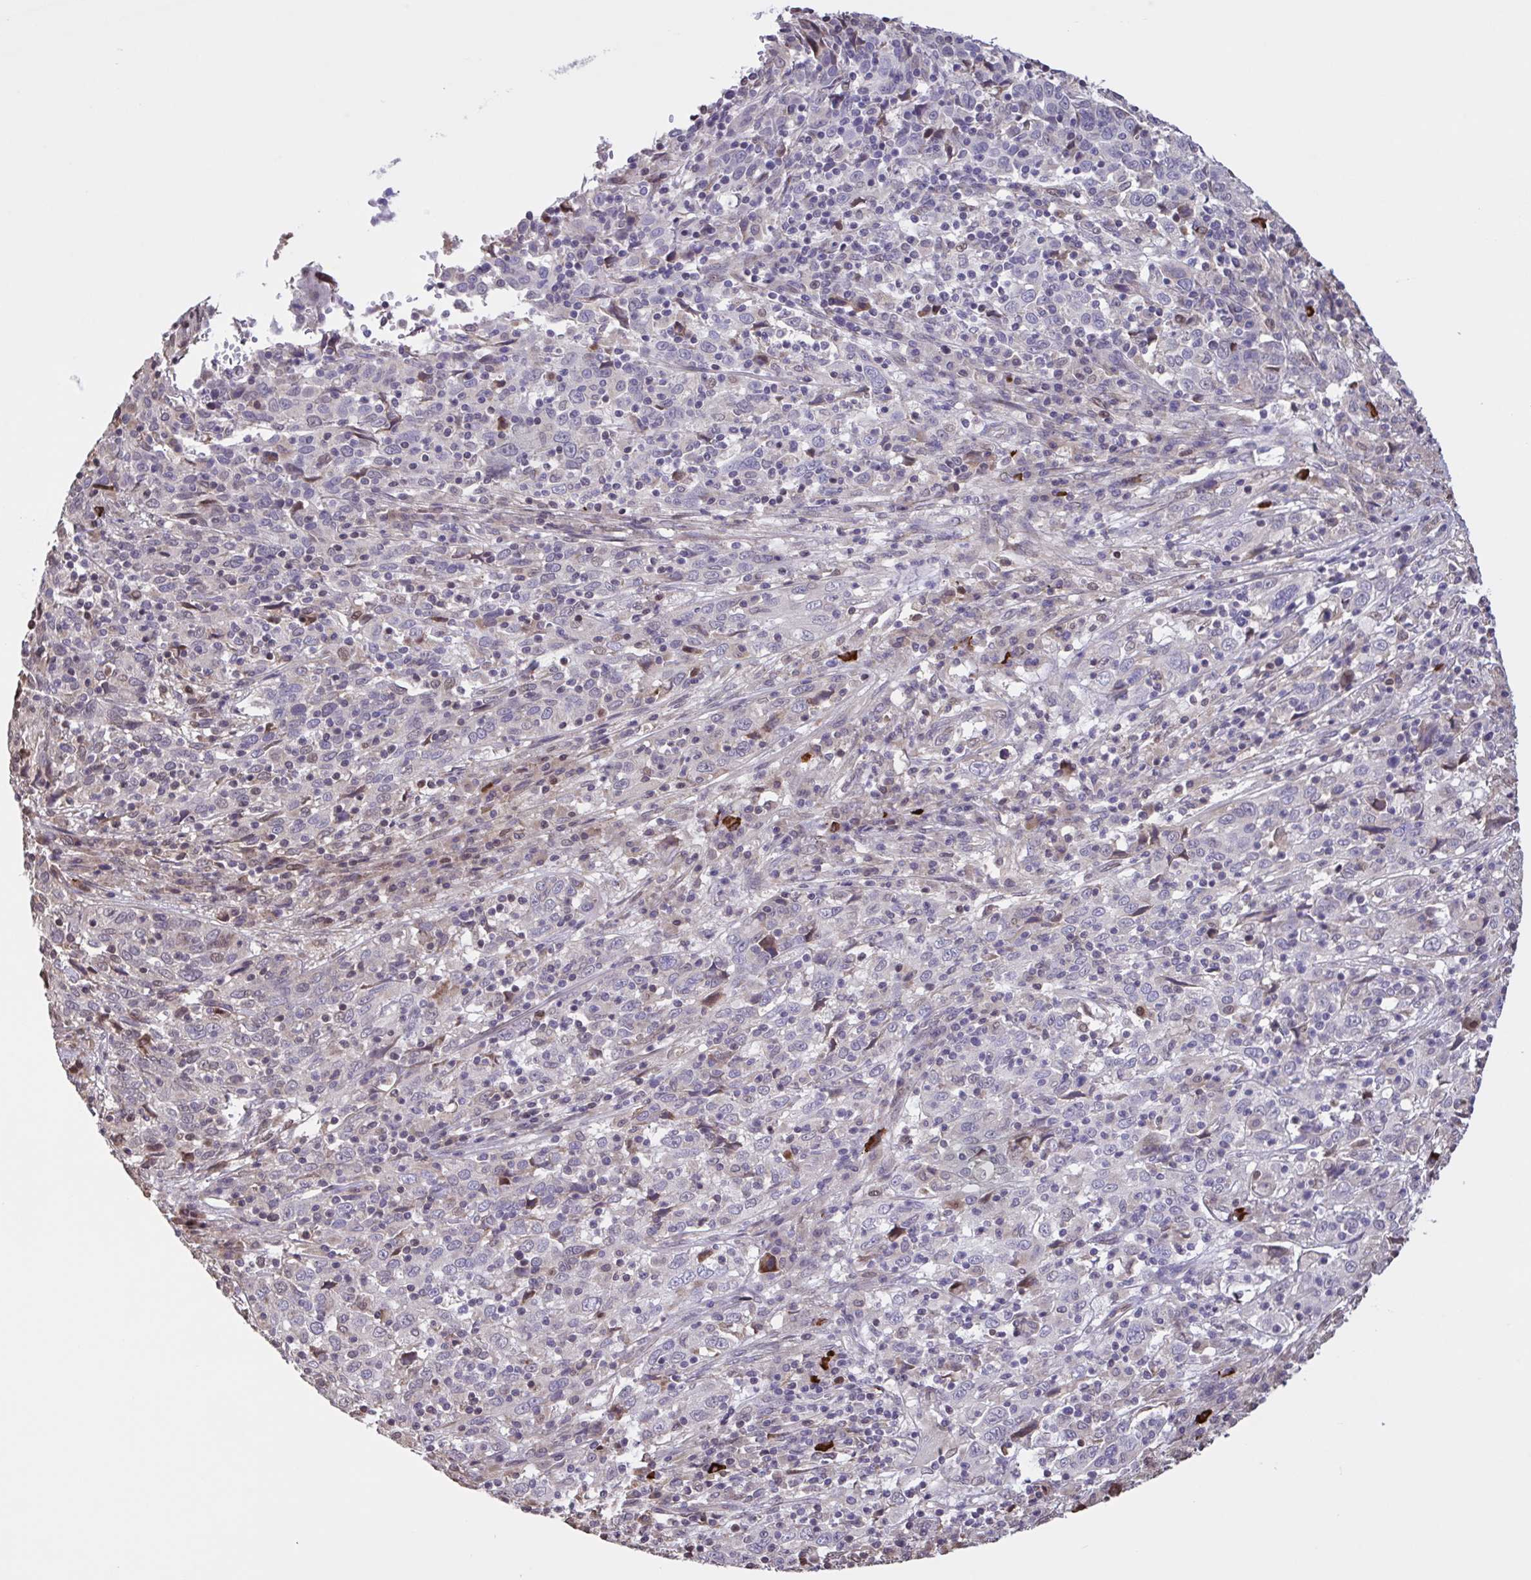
{"staining": {"intensity": "moderate", "quantity": "<25%", "location": "nuclear"}, "tissue": "cervical cancer", "cell_type": "Tumor cells", "image_type": "cancer", "snomed": [{"axis": "morphology", "description": "Squamous cell carcinoma, NOS"}, {"axis": "topography", "description": "Cervix"}], "caption": "IHC micrograph of neoplastic tissue: cervical squamous cell carcinoma stained using IHC displays low levels of moderate protein expression localized specifically in the nuclear of tumor cells, appearing as a nuclear brown color.", "gene": "MRGPRX2", "patient": {"sex": "female", "age": 46}}